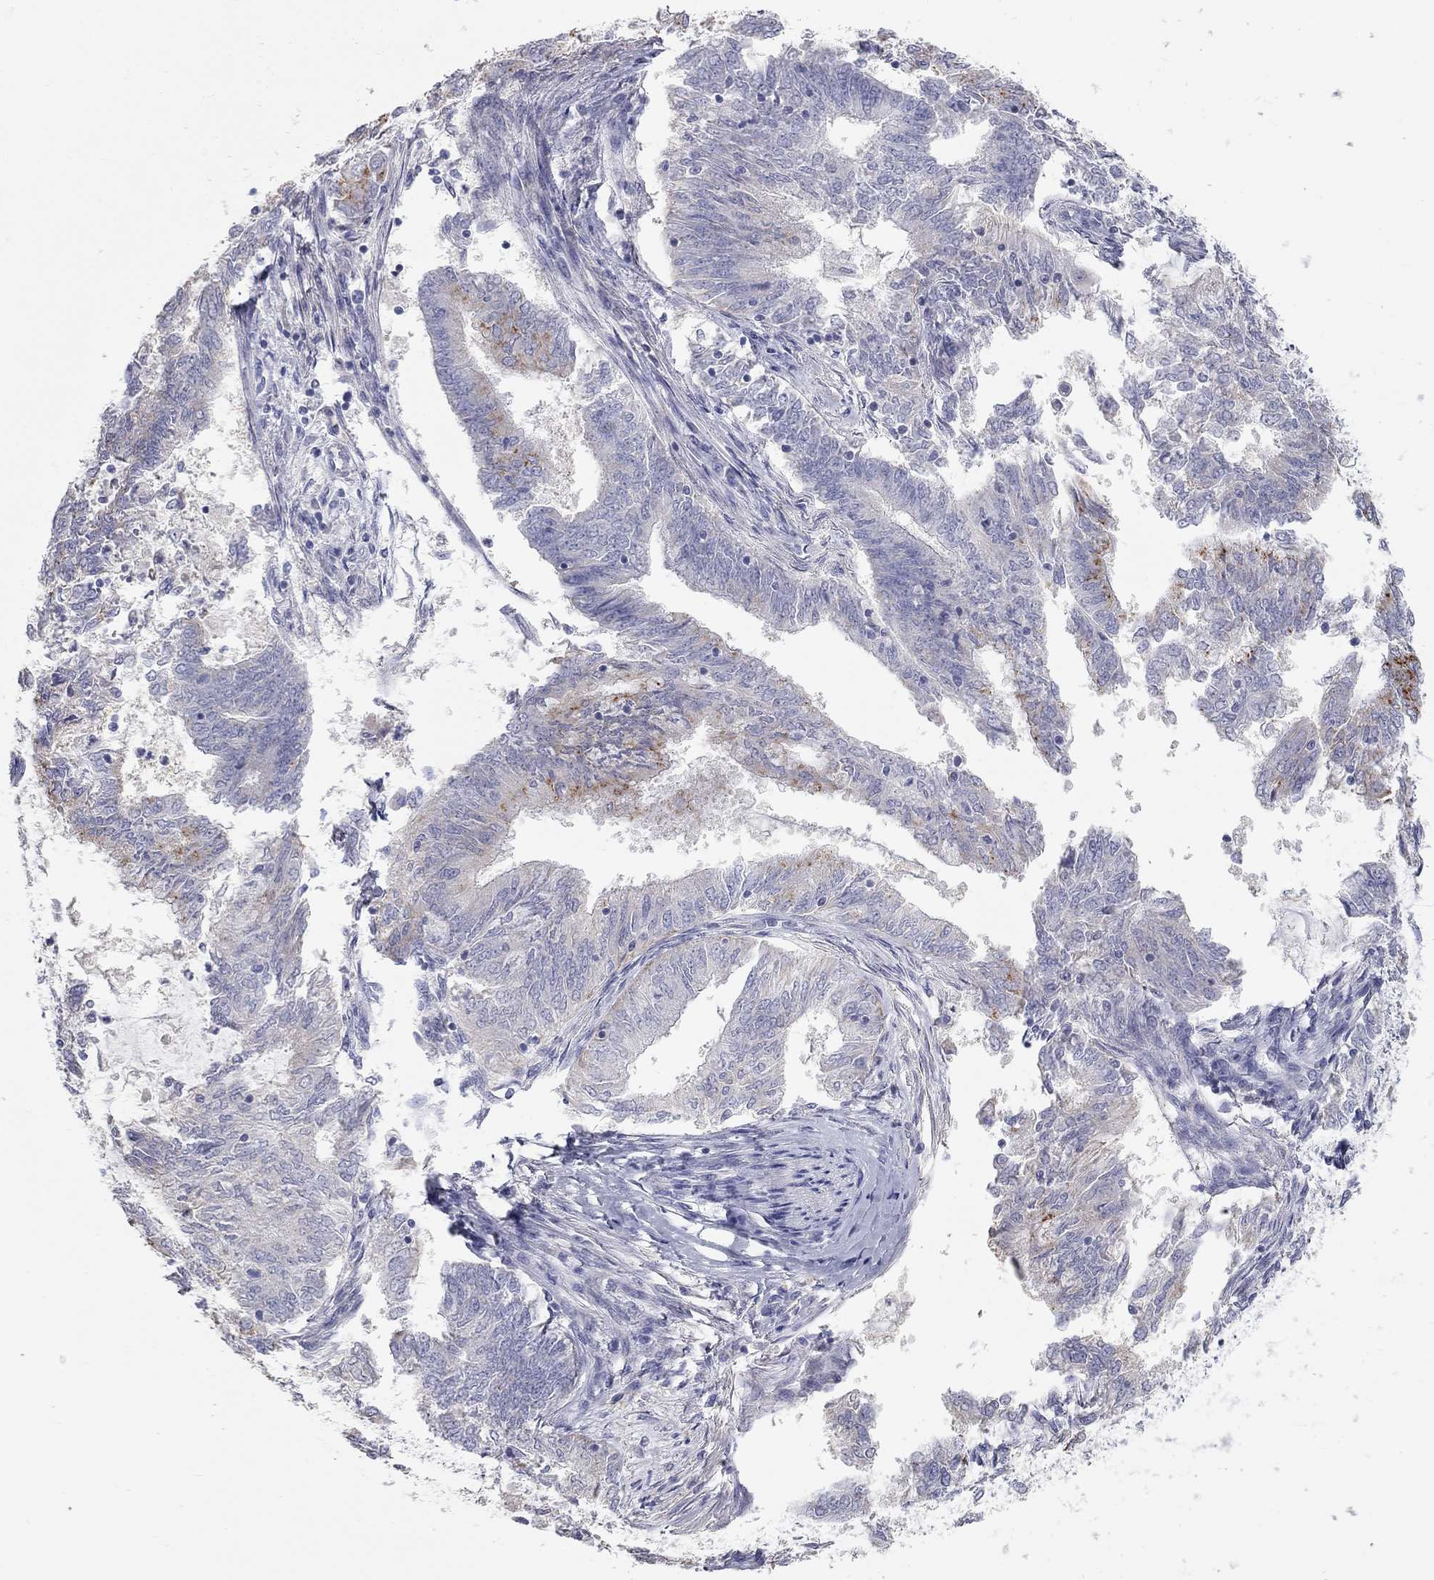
{"staining": {"intensity": "moderate", "quantity": "<25%", "location": "cytoplasmic/membranous"}, "tissue": "endometrial cancer", "cell_type": "Tumor cells", "image_type": "cancer", "snomed": [{"axis": "morphology", "description": "Adenocarcinoma, NOS"}, {"axis": "topography", "description": "Endometrium"}], "caption": "Immunohistochemistry (IHC) photomicrograph of human endometrial cancer stained for a protein (brown), which reveals low levels of moderate cytoplasmic/membranous expression in approximately <25% of tumor cells.", "gene": "PAPSS2", "patient": {"sex": "female", "age": 62}}